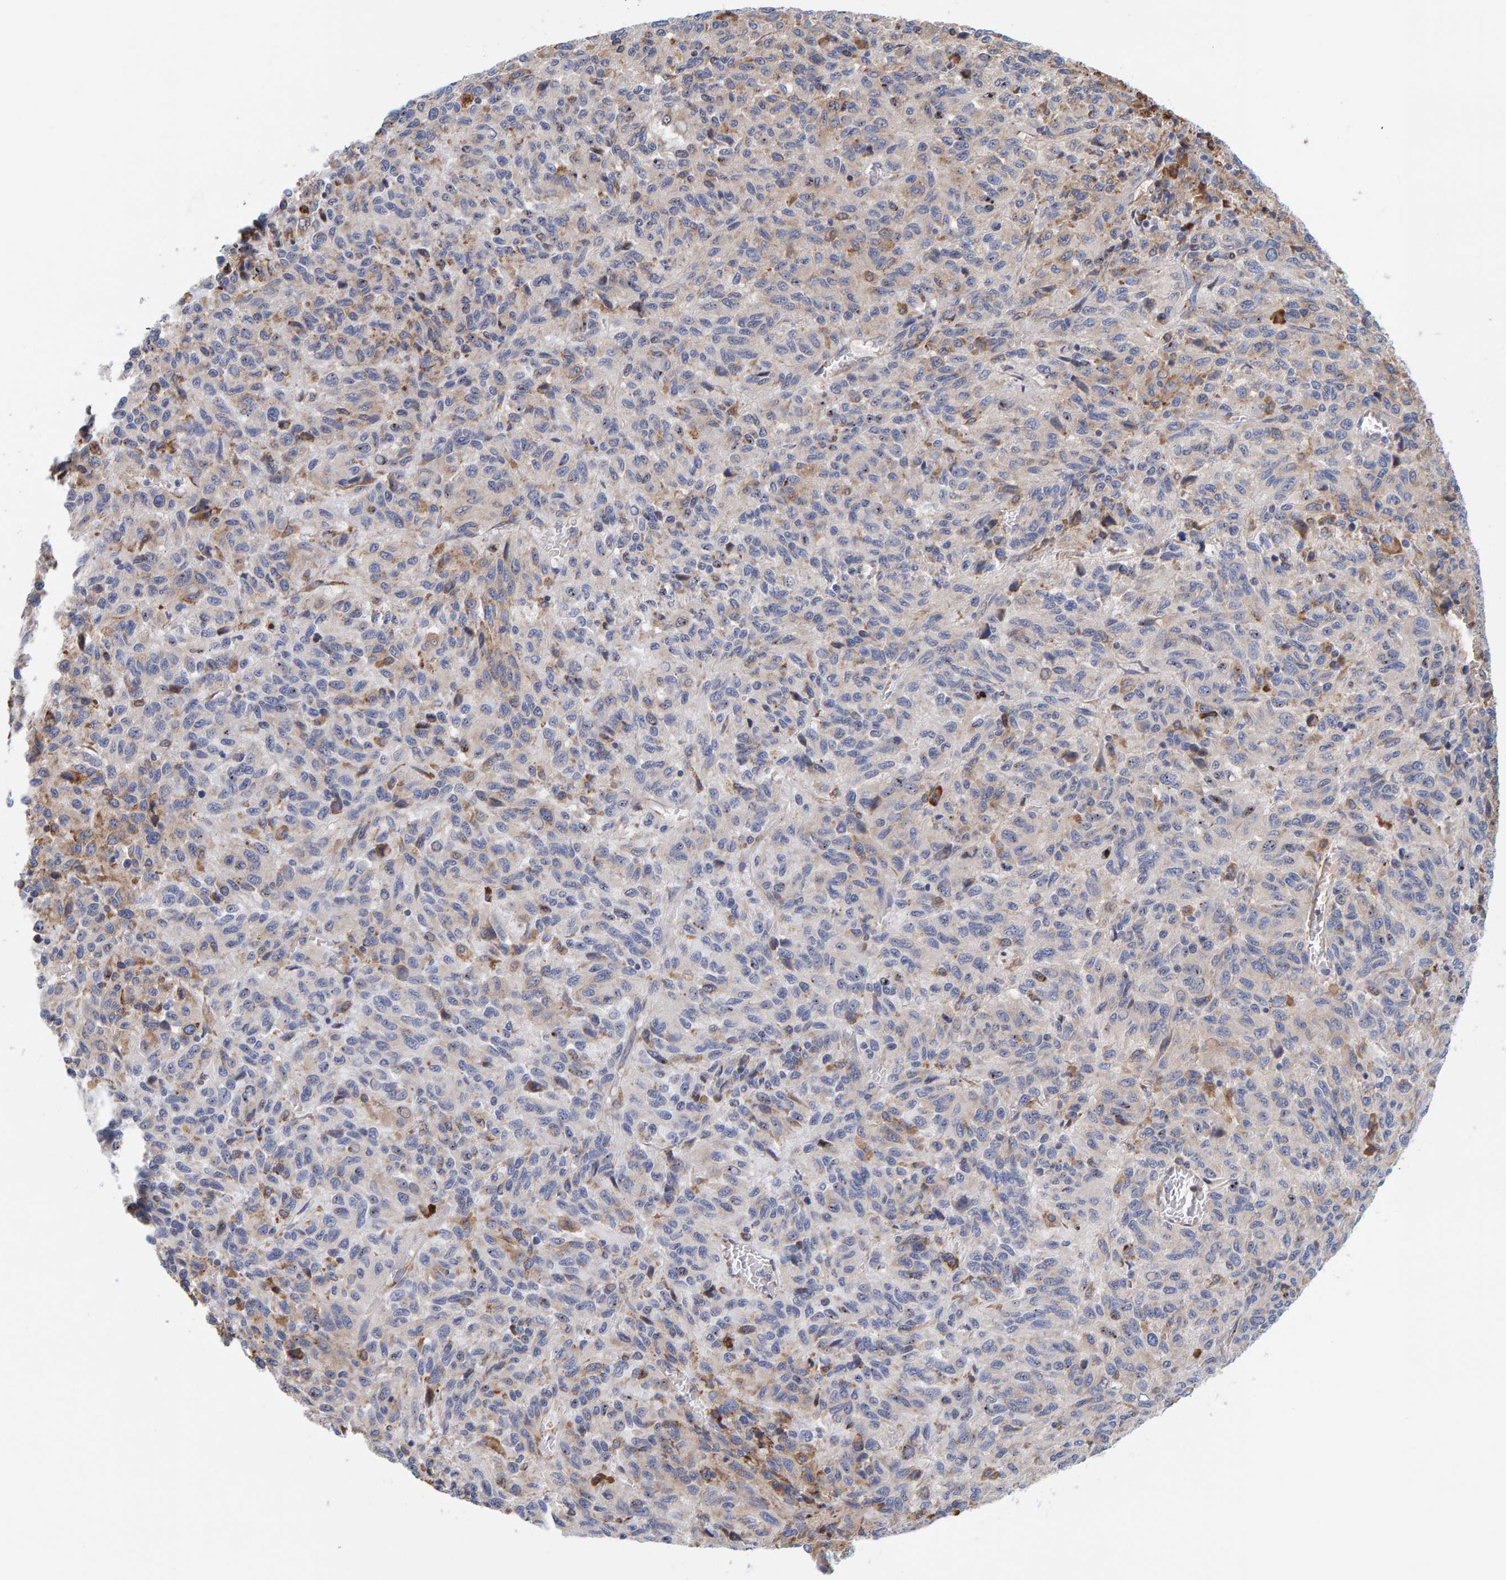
{"staining": {"intensity": "moderate", "quantity": "<25%", "location": "cytoplasmic/membranous"}, "tissue": "melanoma", "cell_type": "Tumor cells", "image_type": "cancer", "snomed": [{"axis": "morphology", "description": "Malignant melanoma, Metastatic site"}, {"axis": "topography", "description": "Lung"}], "caption": "Melanoma tissue exhibits moderate cytoplasmic/membranous positivity in approximately <25% of tumor cells, visualized by immunohistochemistry.", "gene": "SGPL1", "patient": {"sex": "male", "age": 64}}